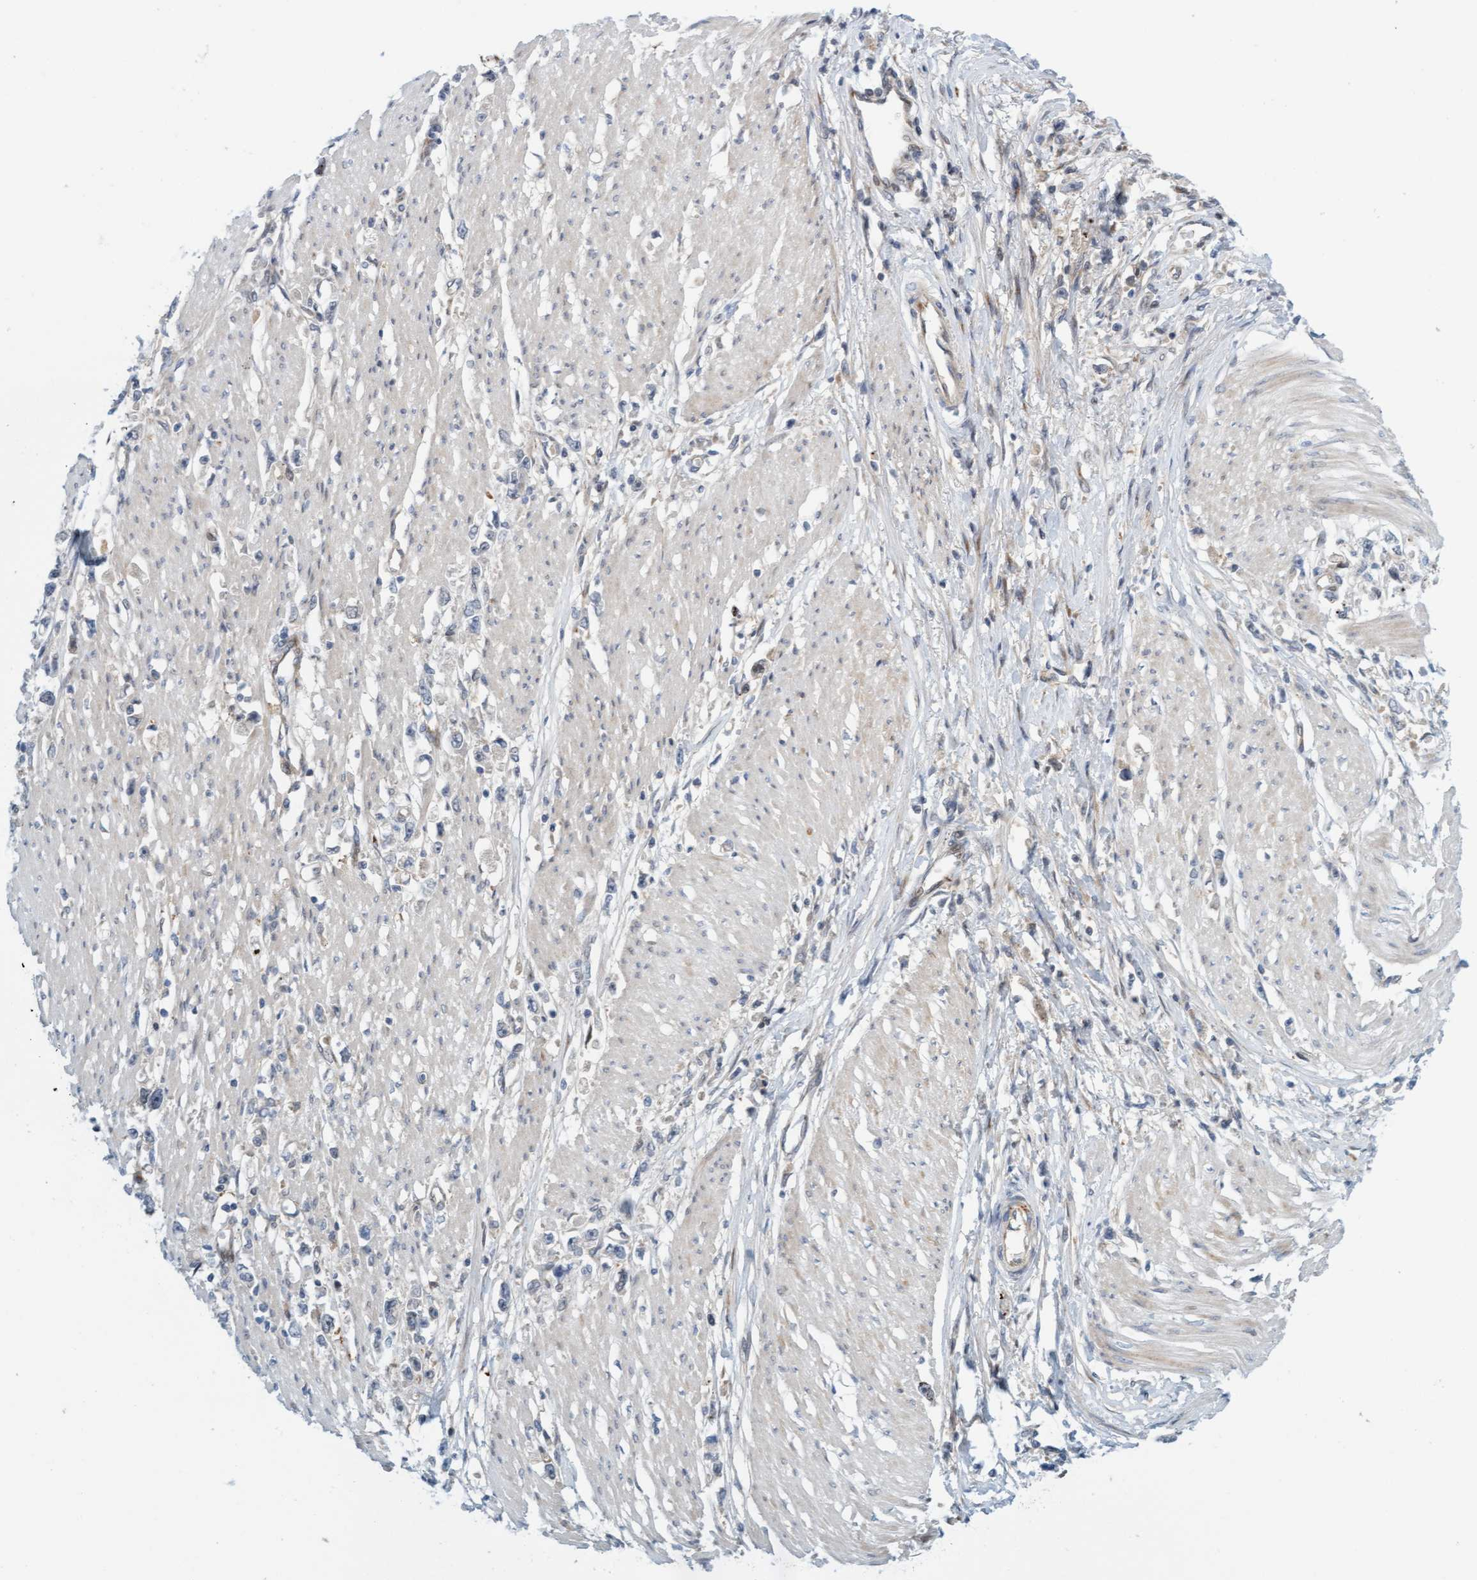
{"staining": {"intensity": "negative", "quantity": "none", "location": "none"}, "tissue": "stomach cancer", "cell_type": "Tumor cells", "image_type": "cancer", "snomed": [{"axis": "morphology", "description": "Adenocarcinoma, NOS"}, {"axis": "topography", "description": "Stomach"}], "caption": "Tumor cells show no significant protein staining in stomach cancer.", "gene": "EIF4EBP1", "patient": {"sex": "female", "age": 59}}